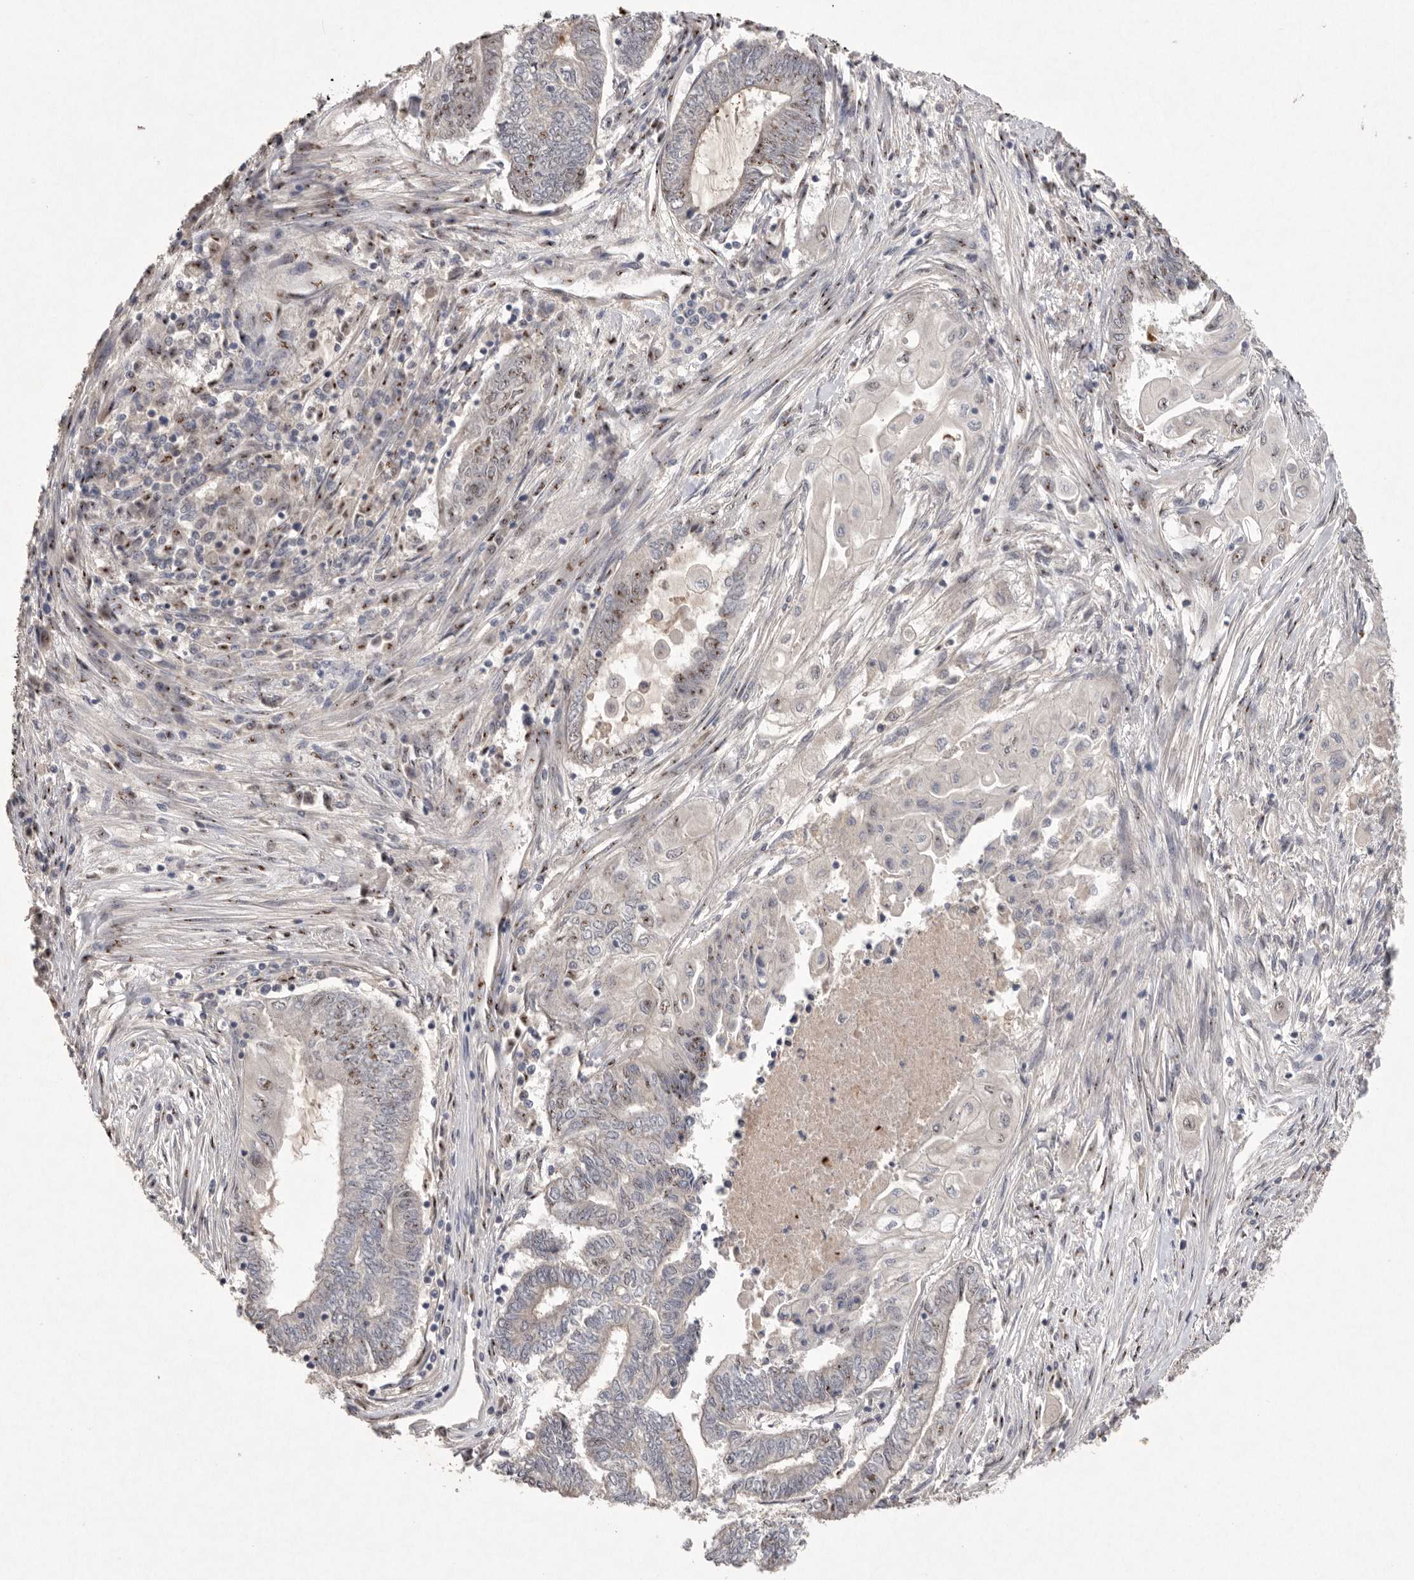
{"staining": {"intensity": "weak", "quantity": "<25%", "location": "nuclear"}, "tissue": "endometrial cancer", "cell_type": "Tumor cells", "image_type": "cancer", "snomed": [{"axis": "morphology", "description": "Adenocarcinoma, NOS"}, {"axis": "topography", "description": "Uterus"}, {"axis": "topography", "description": "Endometrium"}], "caption": "Immunohistochemistry of endometrial cancer exhibits no positivity in tumor cells.", "gene": "HUS1", "patient": {"sex": "female", "age": 70}}